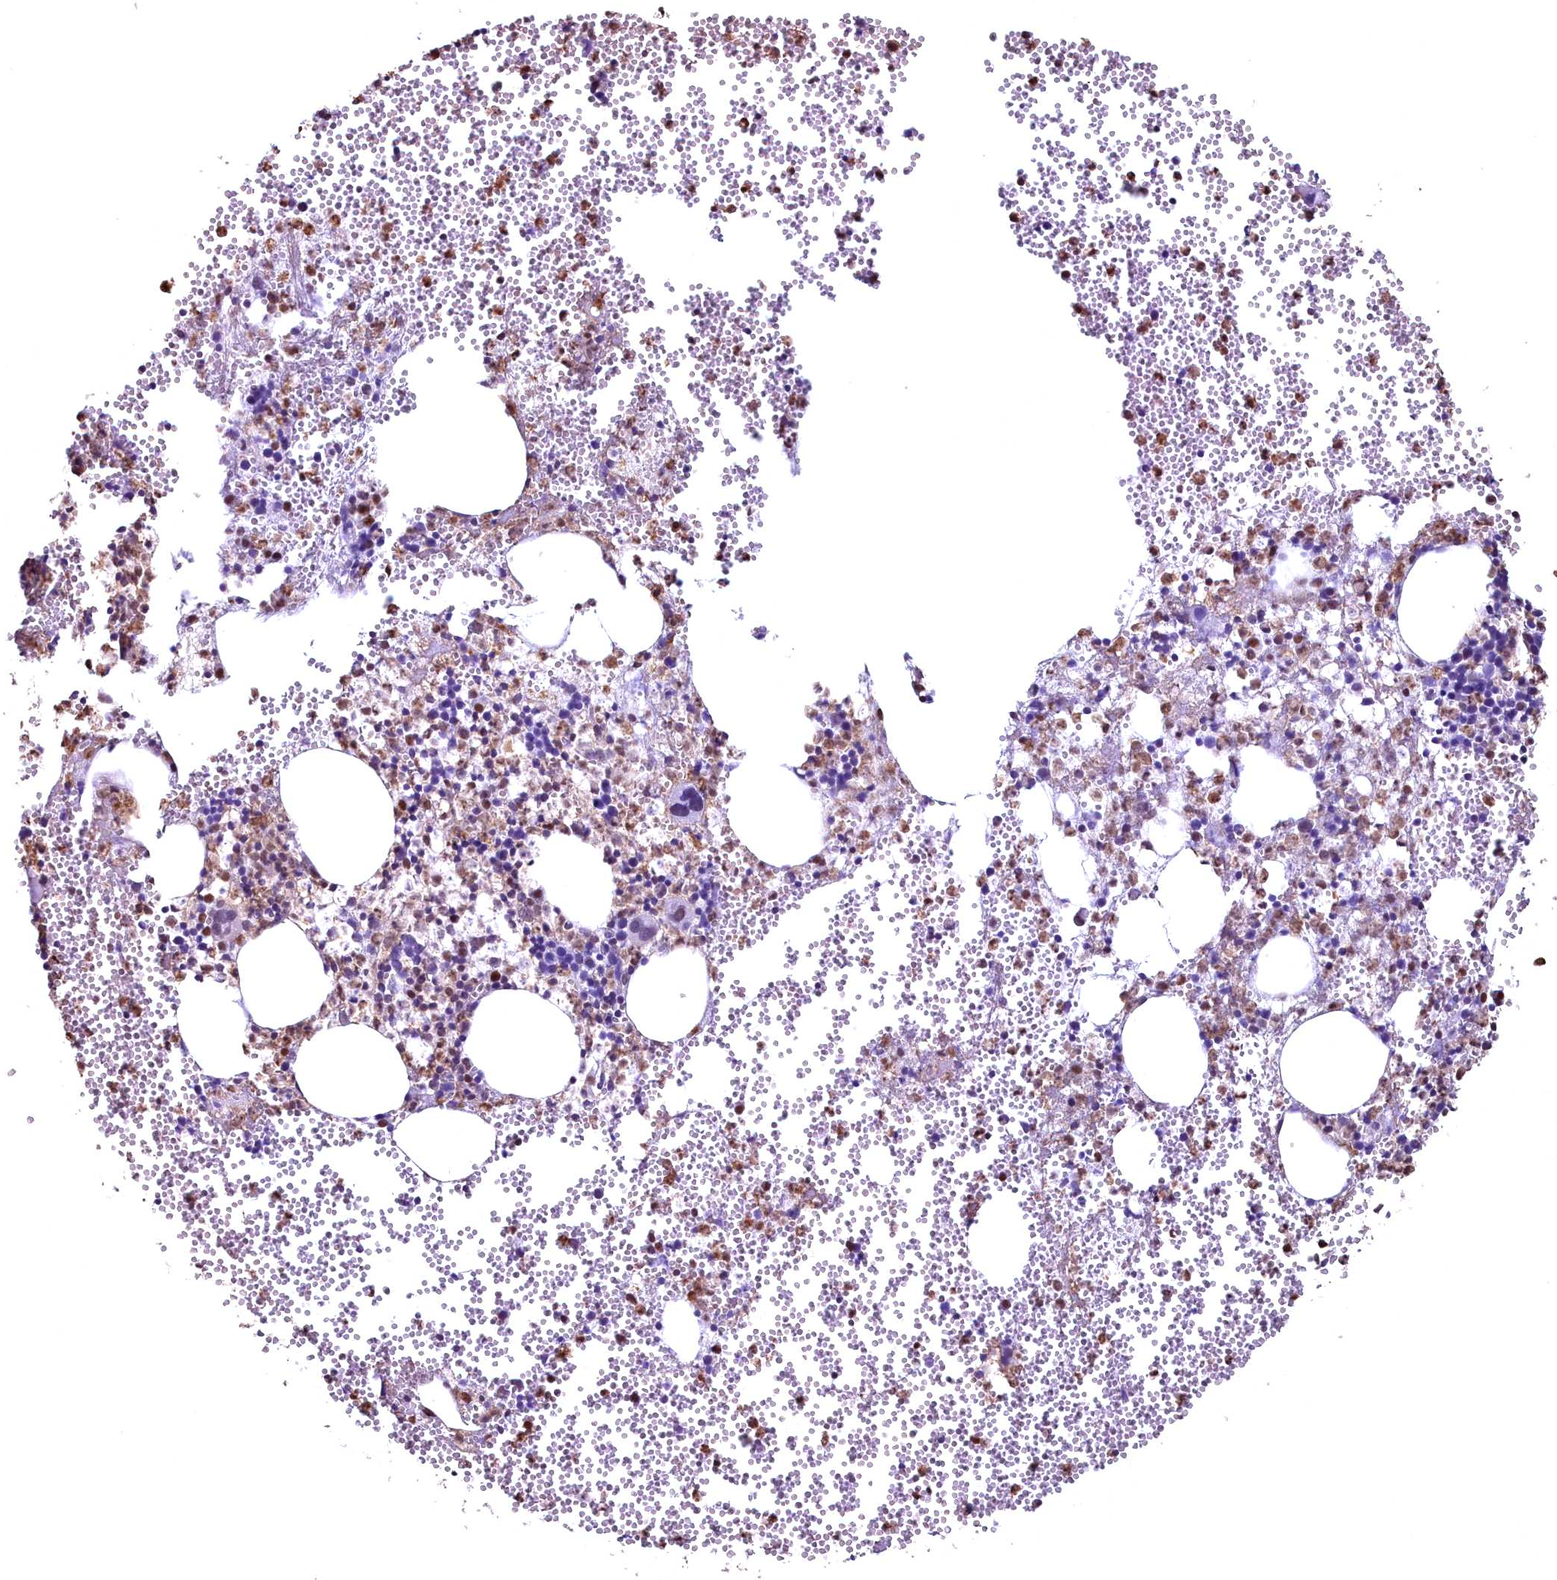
{"staining": {"intensity": "moderate", "quantity": "25%-75%", "location": "cytoplasmic/membranous,nuclear"}, "tissue": "bone marrow", "cell_type": "Hematopoietic cells", "image_type": "normal", "snomed": [{"axis": "morphology", "description": "Normal tissue, NOS"}, {"axis": "topography", "description": "Bone marrow"}], "caption": "DAB immunohistochemical staining of benign human bone marrow displays moderate cytoplasmic/membranous,nuclear protein staining in approximately 25%-75% of hematopoietic cells. The protein is stained brown, and the nuclei are stained in blue (DAB IHC with brightfield microscopy, high magnification).", "gene": "GAPDH", "patient": {"sex": "female", "age": 77}}